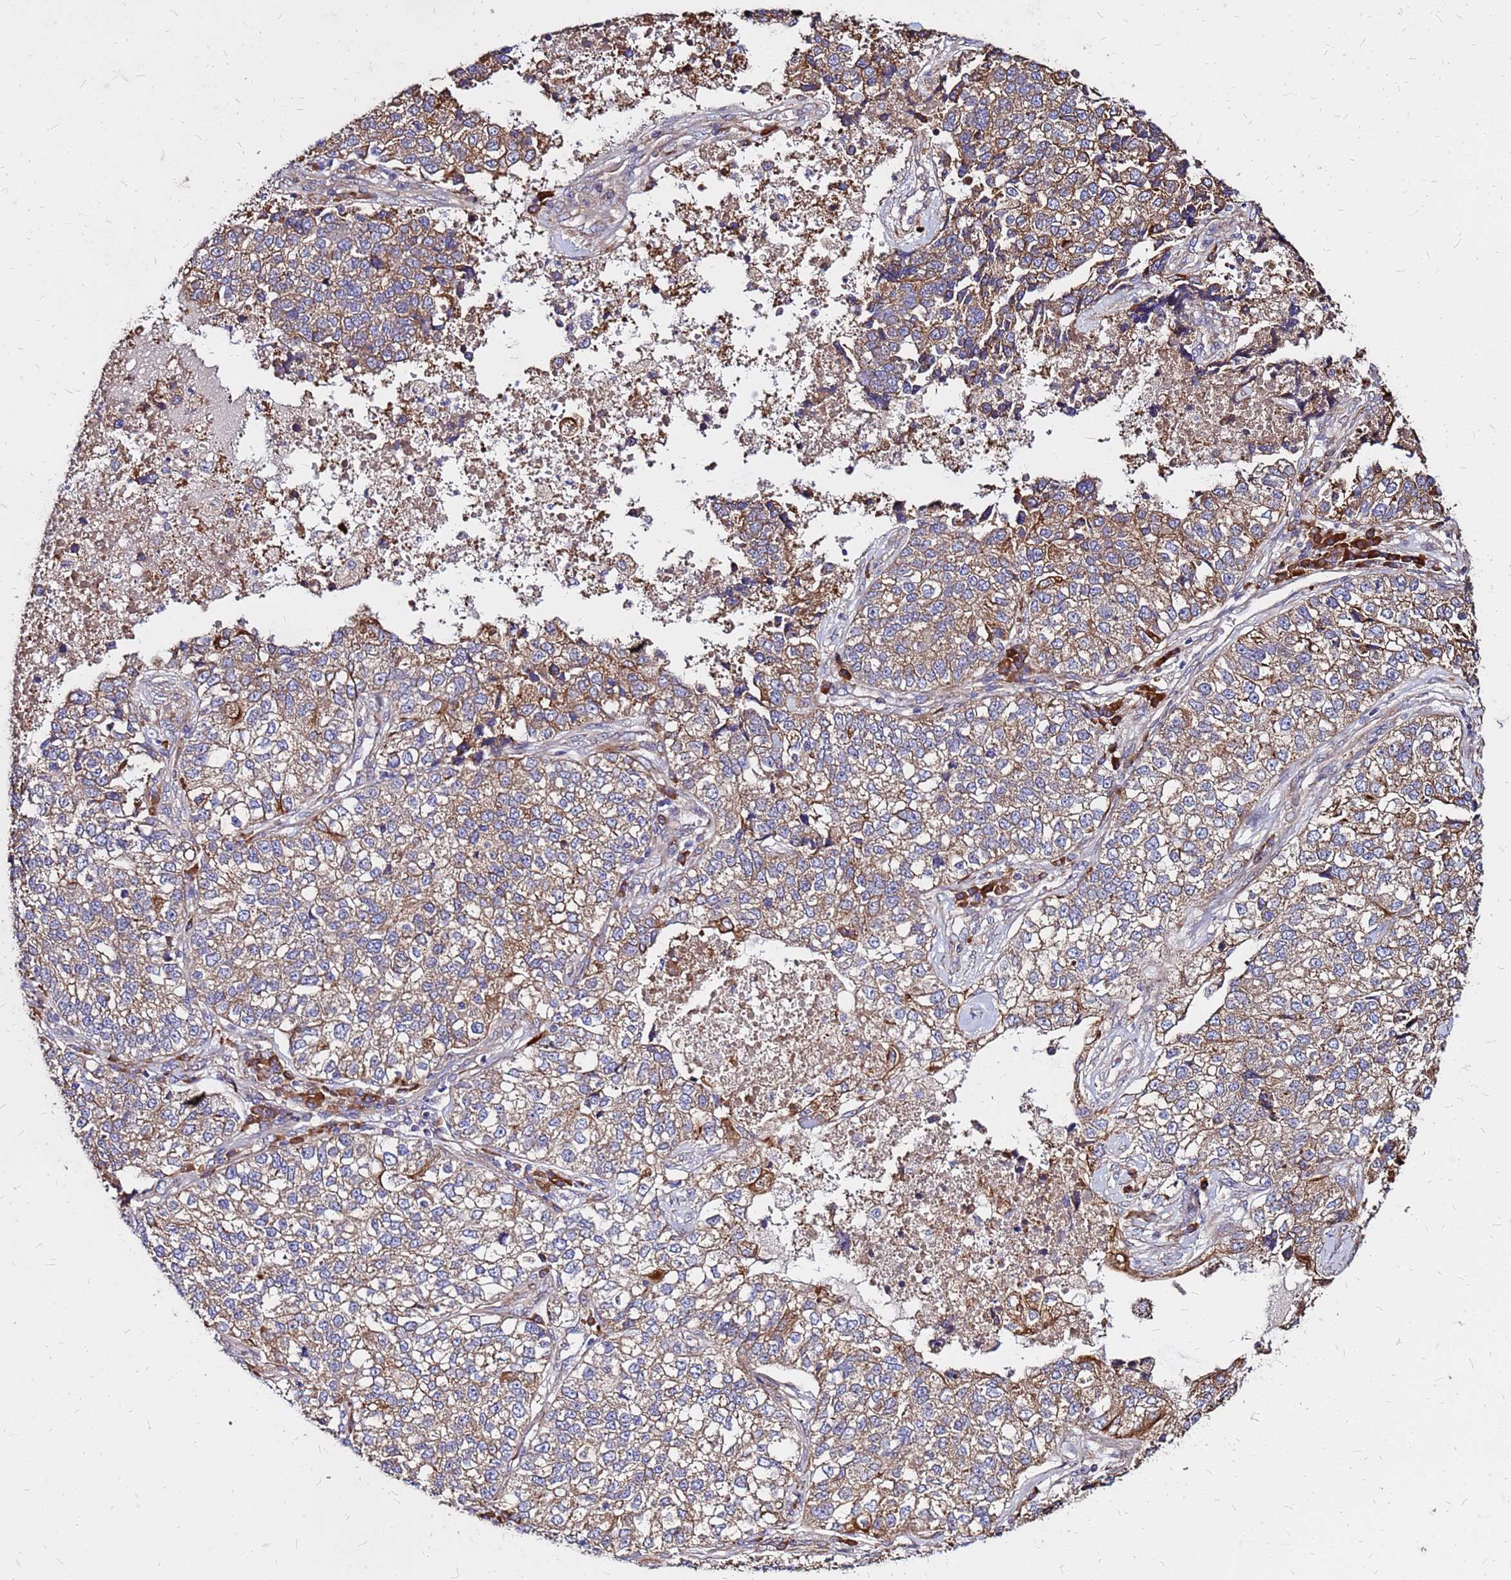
{"staining": {"intensity": "moderate", "quantity": ">75%", "location": "cytoplasmic/membranous"}, "tissue": "lung cancer", "cell_type": "Tumor cells", "image_type": "cancer", "snomed": [{"axis": "morphology", "description": "Adenocarcinoma, NOS"}, {"axis": "topography", "description": "Lung"}], "caption": "Protein expression analysis of human lung cancer (adenocarcinoma) reveals moderate cytoplasmic/membranous staining in about >75% of tumor cells. Nuclei are stained in blue.", "gene": "VMO1", "patient": {"sex": "male", "age": 49}}